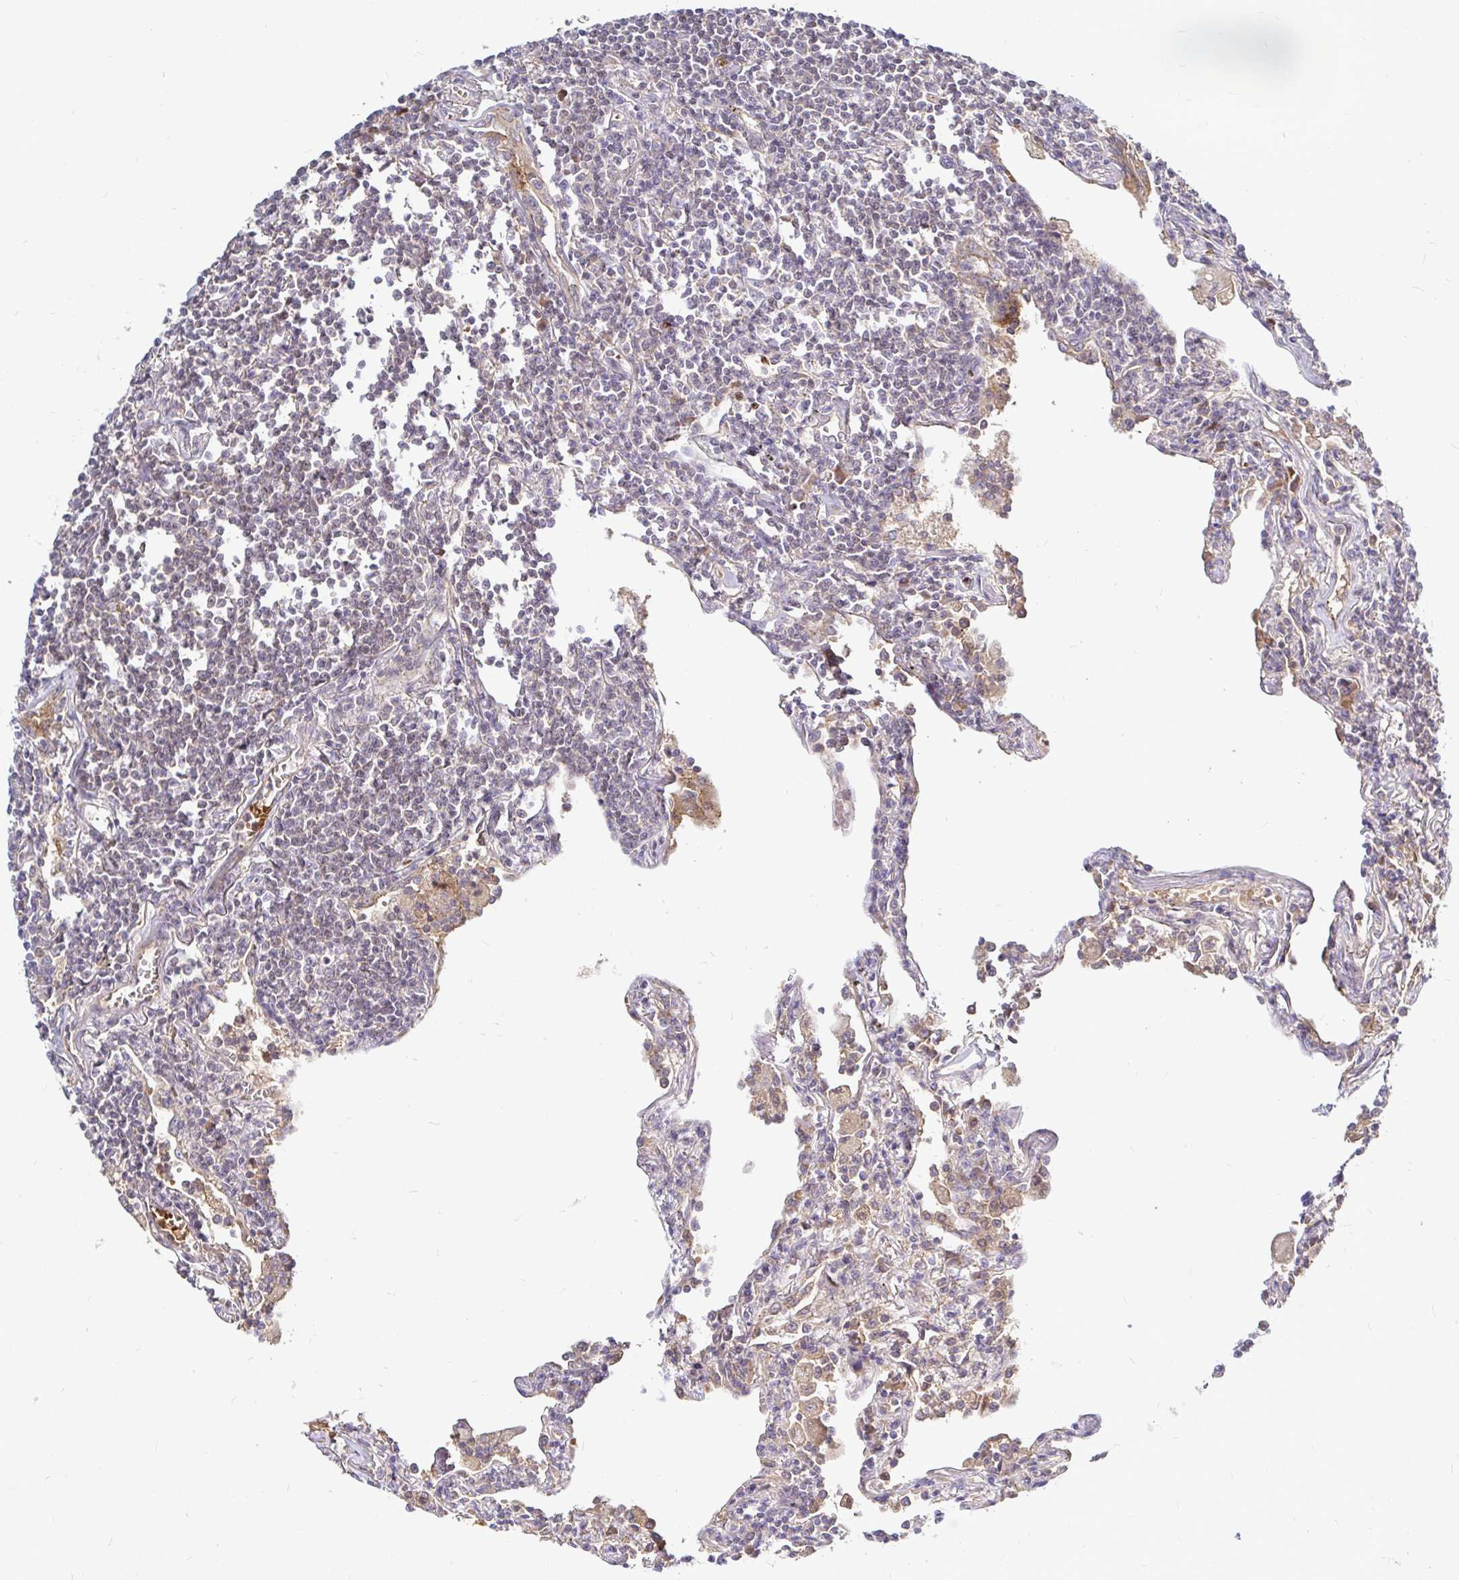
{"staining": {"intensity": "negative", "quantity": "none", "location": "none"}, "tissue": "lymphoma", "cell_type": "Tumor cells", "image_type": "cancer", "snomed": [{"axis": "morphology", "description": "Malignant lymphoma, non-Hodgkin's type, Low grade"}, {"axis": "topography", "description": "Lung"}], "caption": "High power microscopy histopathology image of an IHC histopathology image of low-grade malignant lymphoma, non-Hodgkin's type, revealing no significant staining in tumor cells. Brightfield microscopy of immunohistochemistry (IHC) stained with DAB (3,3'-diaminobenzidine) (brown) and hematoxylin (blue), captured at high magnification.", "gene": "ARHGEF37", "patient": {"sex": "female", "age": 71}}